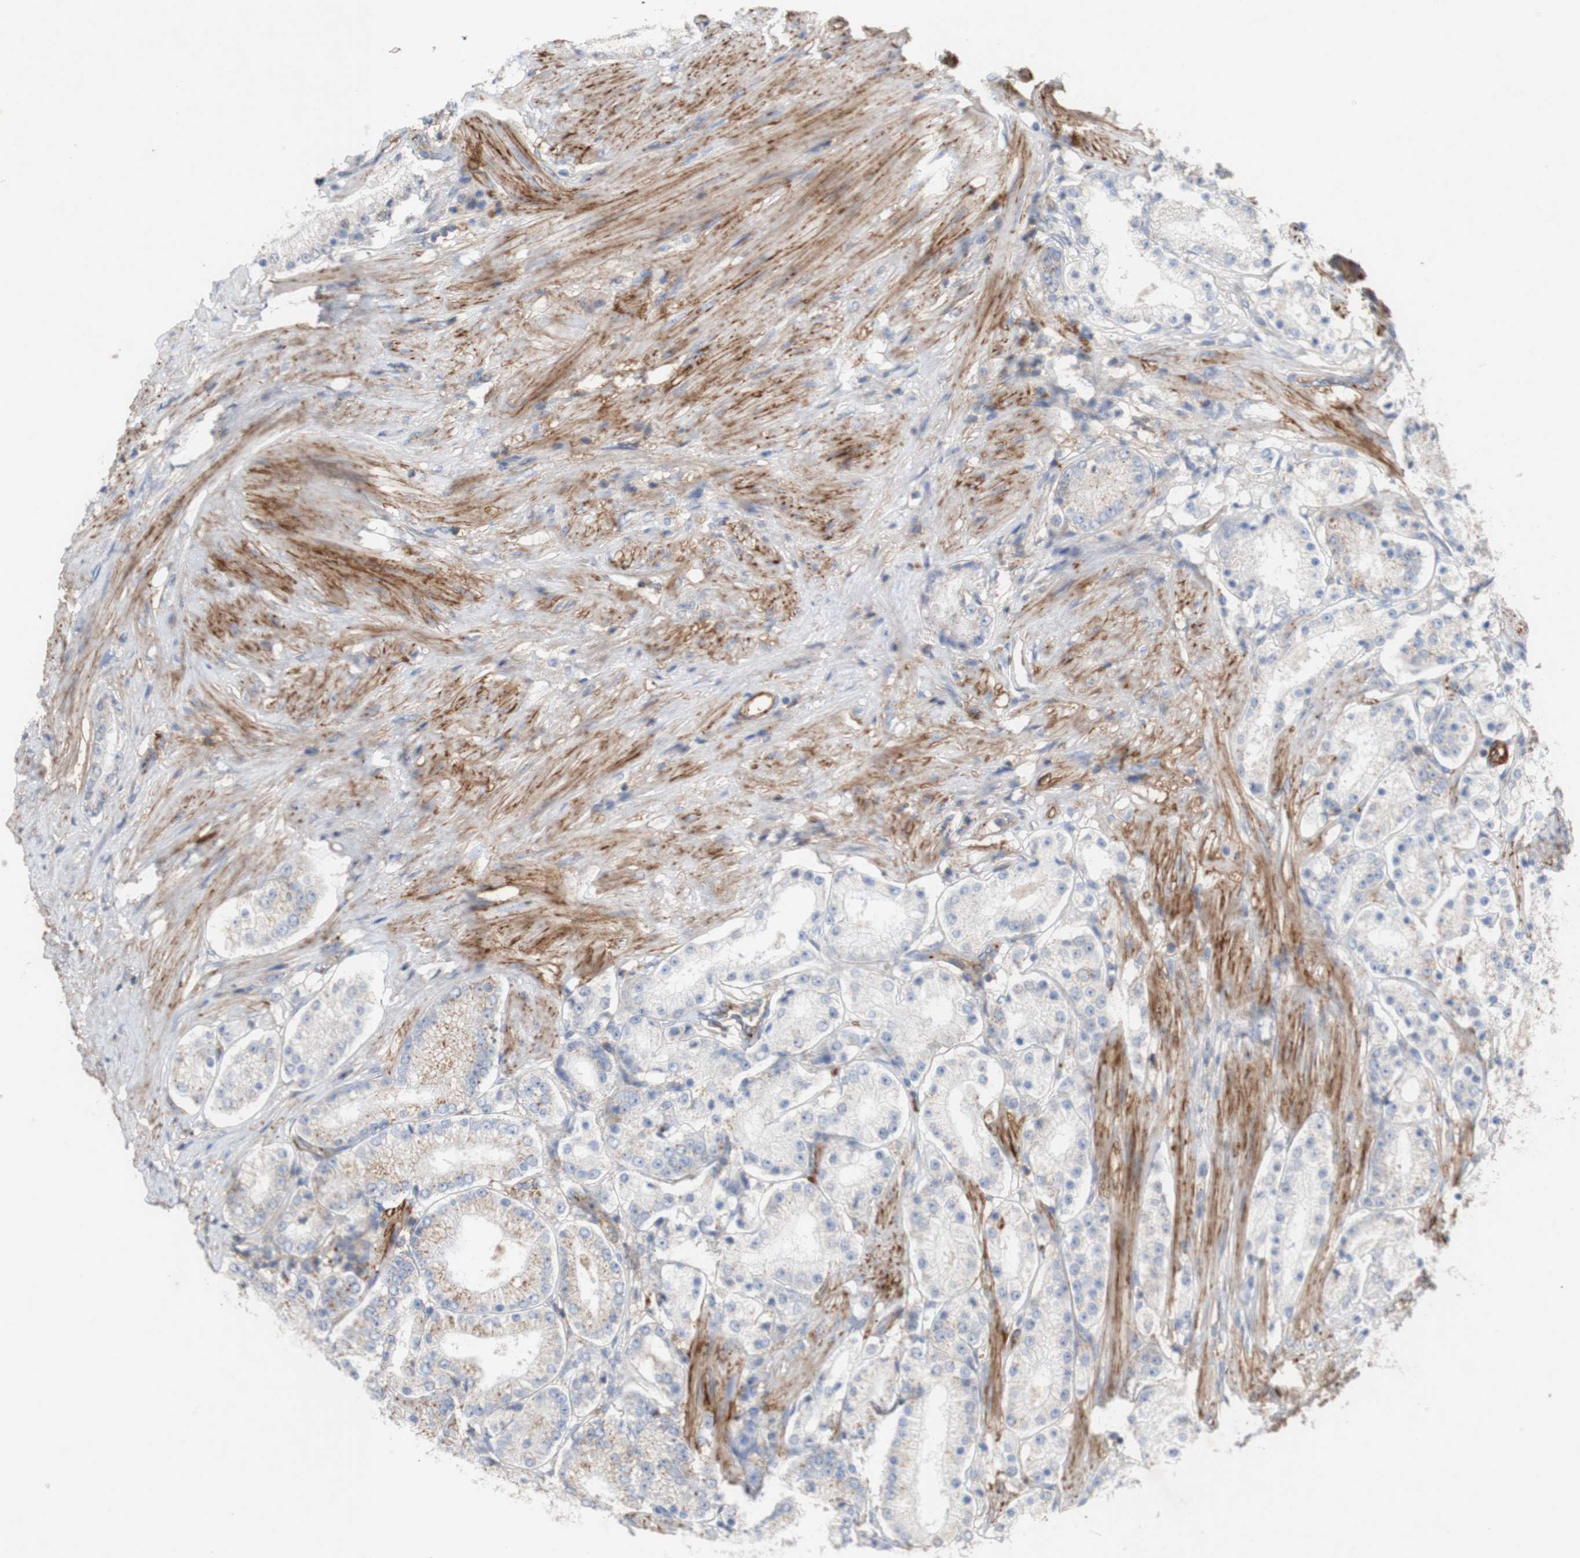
{"staining": {"intensity": "negative", "quantity": "none", "location": "none"}, "tissue": "prostate cancer", "cell_type": "Tumor cells", "image_type": "cancer", "snomed": [{"axis": "morphology", "description": "Adenocarcinoma, Low grade"}, {"axis": "topography", "description": "Prostate"}], "caption": "There is no significant positivity in tumor cells of prostate adenocarcinoma (low-grade).", "gene": "ATP2A3", "patient": {"sex": "male", "age": 63}}